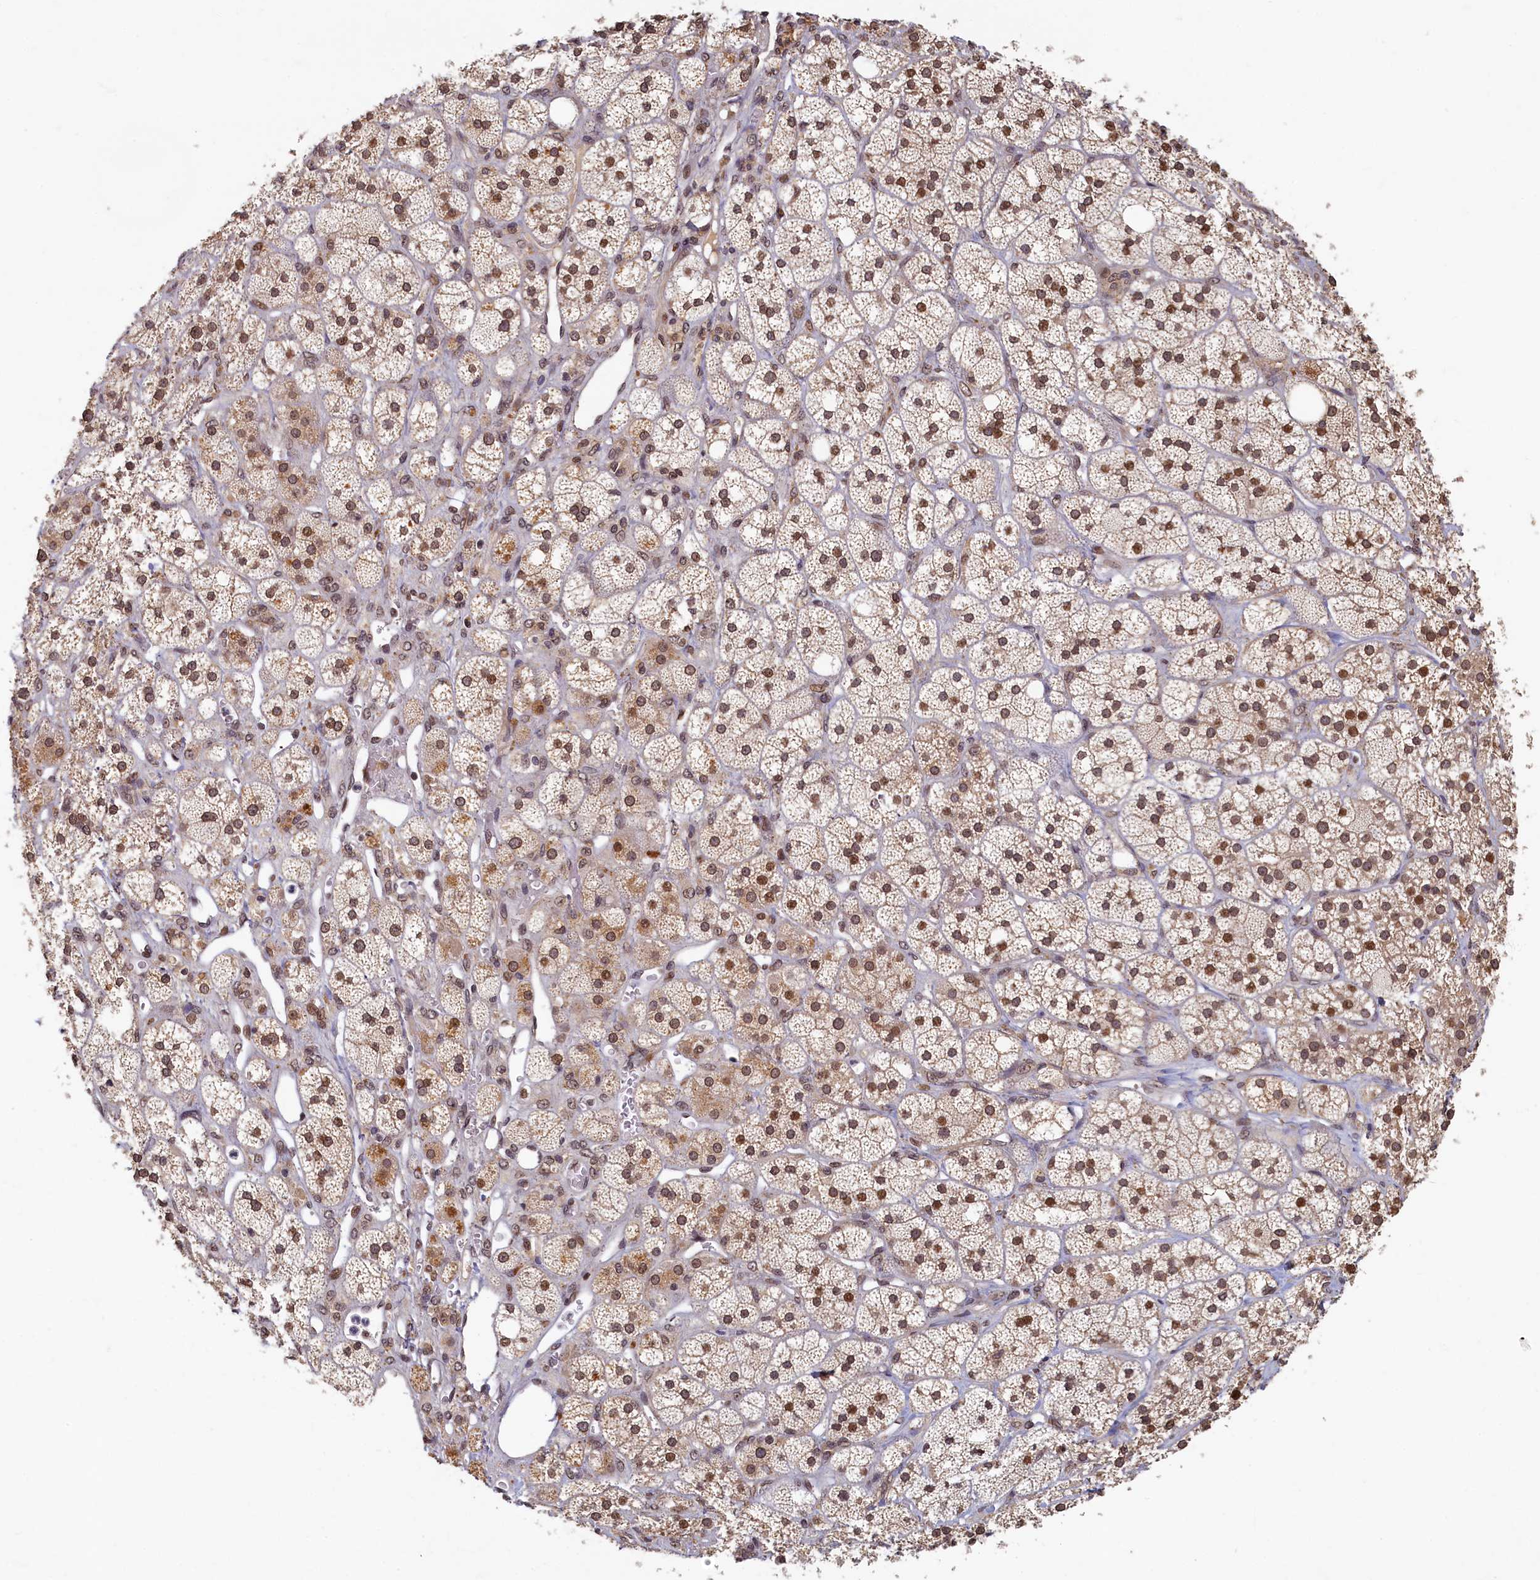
{"staining": {"intensity": "moderate", "quantity": "25%-75%", "location": "nuclear"}, "tissue": "adrenal gland", "cell_type": "Glandular cells", "image_type": "normal", "snomed": [{"axis": "morphology", "description": "Normal tissue, NOS"}, {"axis": "topography", "description": "Adrenal gland"}], "caption": "Protein analysis of benign adrenal gland exhibits moderate nuclear staining in approximately 25%-75% of glandular cells. The protein is shown in brown color, while the nuclei are stained blue.", "gene": "CKAP2L", "patient": {"sex": "male", "age": 61}}